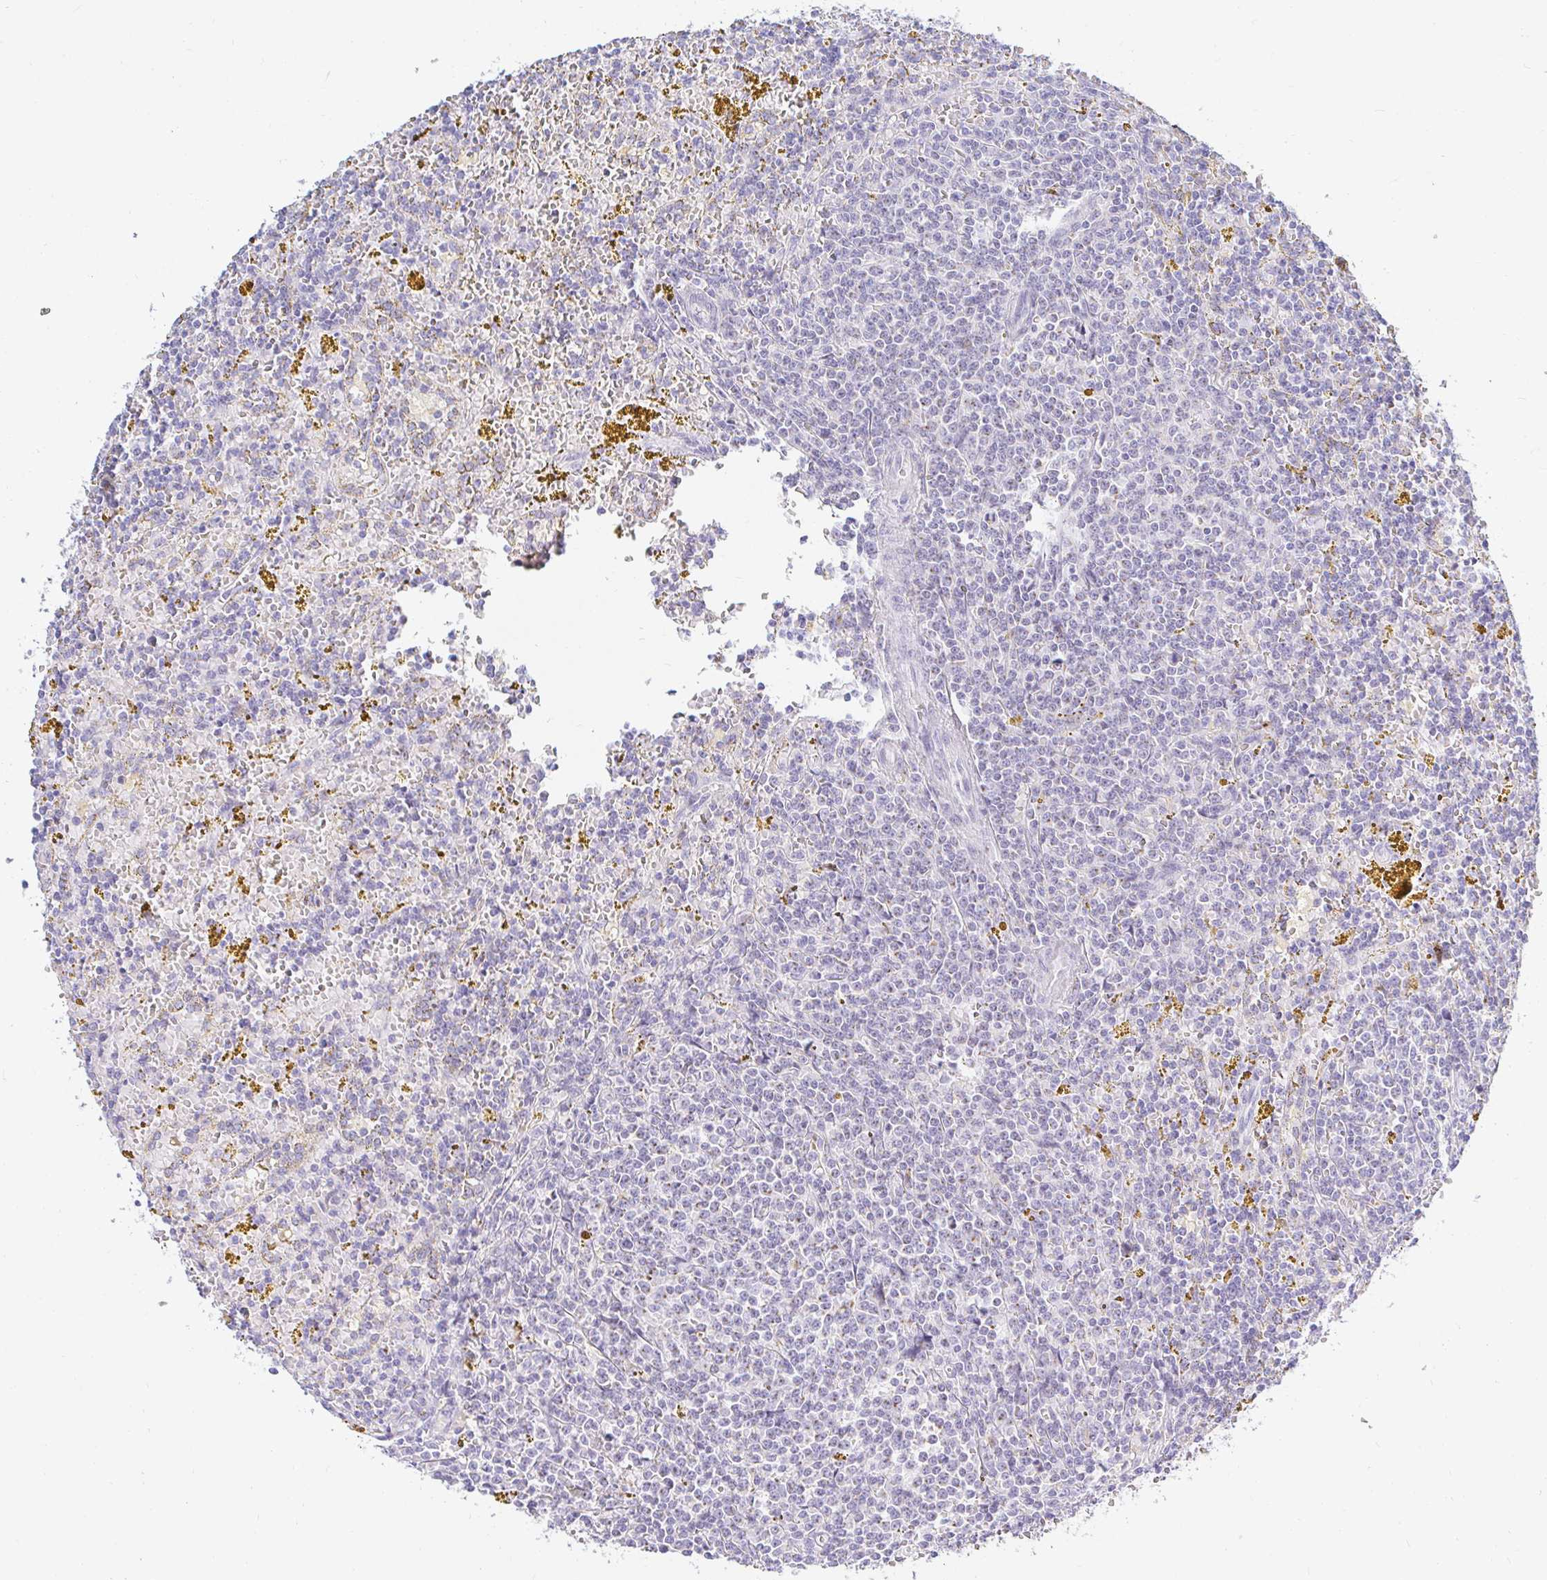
{"staining": {"intensity": "negative", "quantity": "none", "location": "none"}, "tissue": "lymphoma", "cell_type": "Tumor cells", "image_type": "cancer", "snomed": [{"axis": "morphology", "description": "Malignant lymphoma, non-Hodgkin's type, Low grade"}, {"axis": "topography", "description": "Spleen"}, {"axis": "topography", "description": "Lymph node"}], "caption": "A high-resolution histopathology image shows immunohistochemistry staining of lymphoma, which demonstrates no significant expression in tumor cells.", "gene": "OR51D1", "patient": {"sex": "female", "age": 66}}